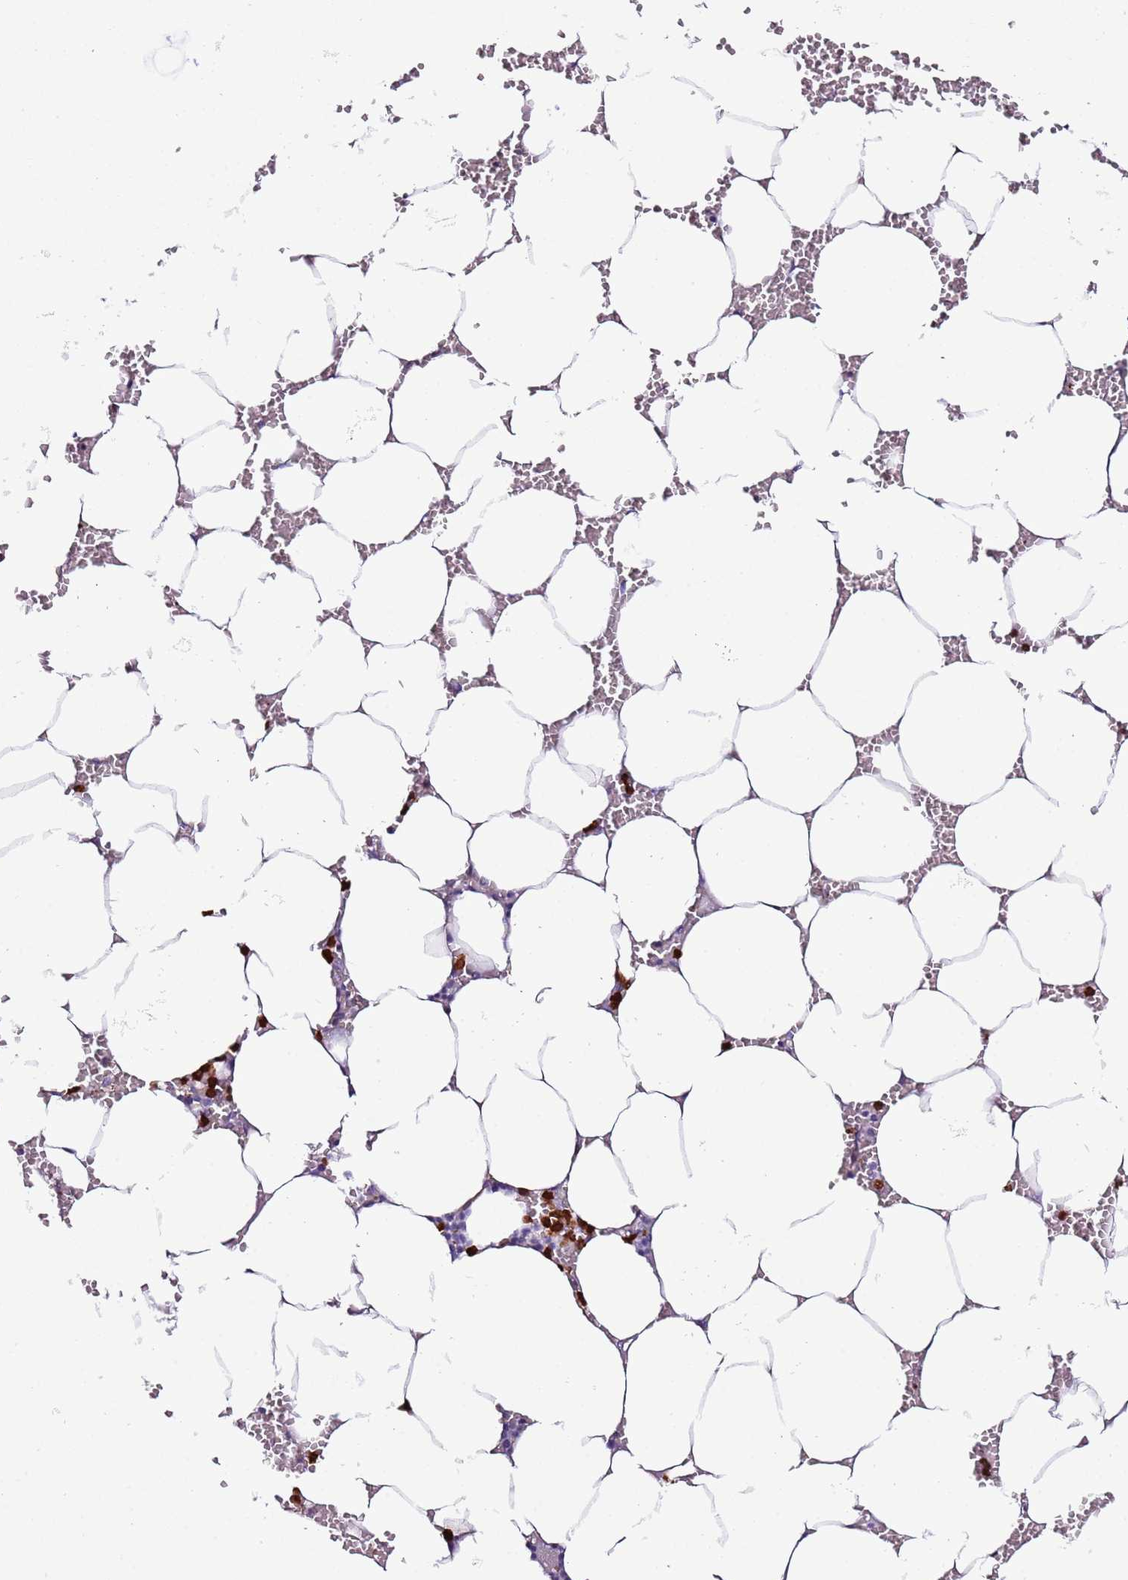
{"staining": {"intensity": "moderate", "quantity": "25%-75%", "location": "cytoplasmic/membranous"}, "tissue": "bone marrow", "cell_type": "Hematopoietic cells", "image_type": "normal", "snomed": [{"axis": "morphology", "description": "Normal tissue, NOS"}, {"axis": "topography", "description": "Bone marrow"}], "caption": "Normal bone marrow reveals moderate cytoplasmic/membranous expression in approximately 25%-75% of hematopoietic cells.", "gene": "FAM174C", "patient": {"sex": "male", "age": 70}}